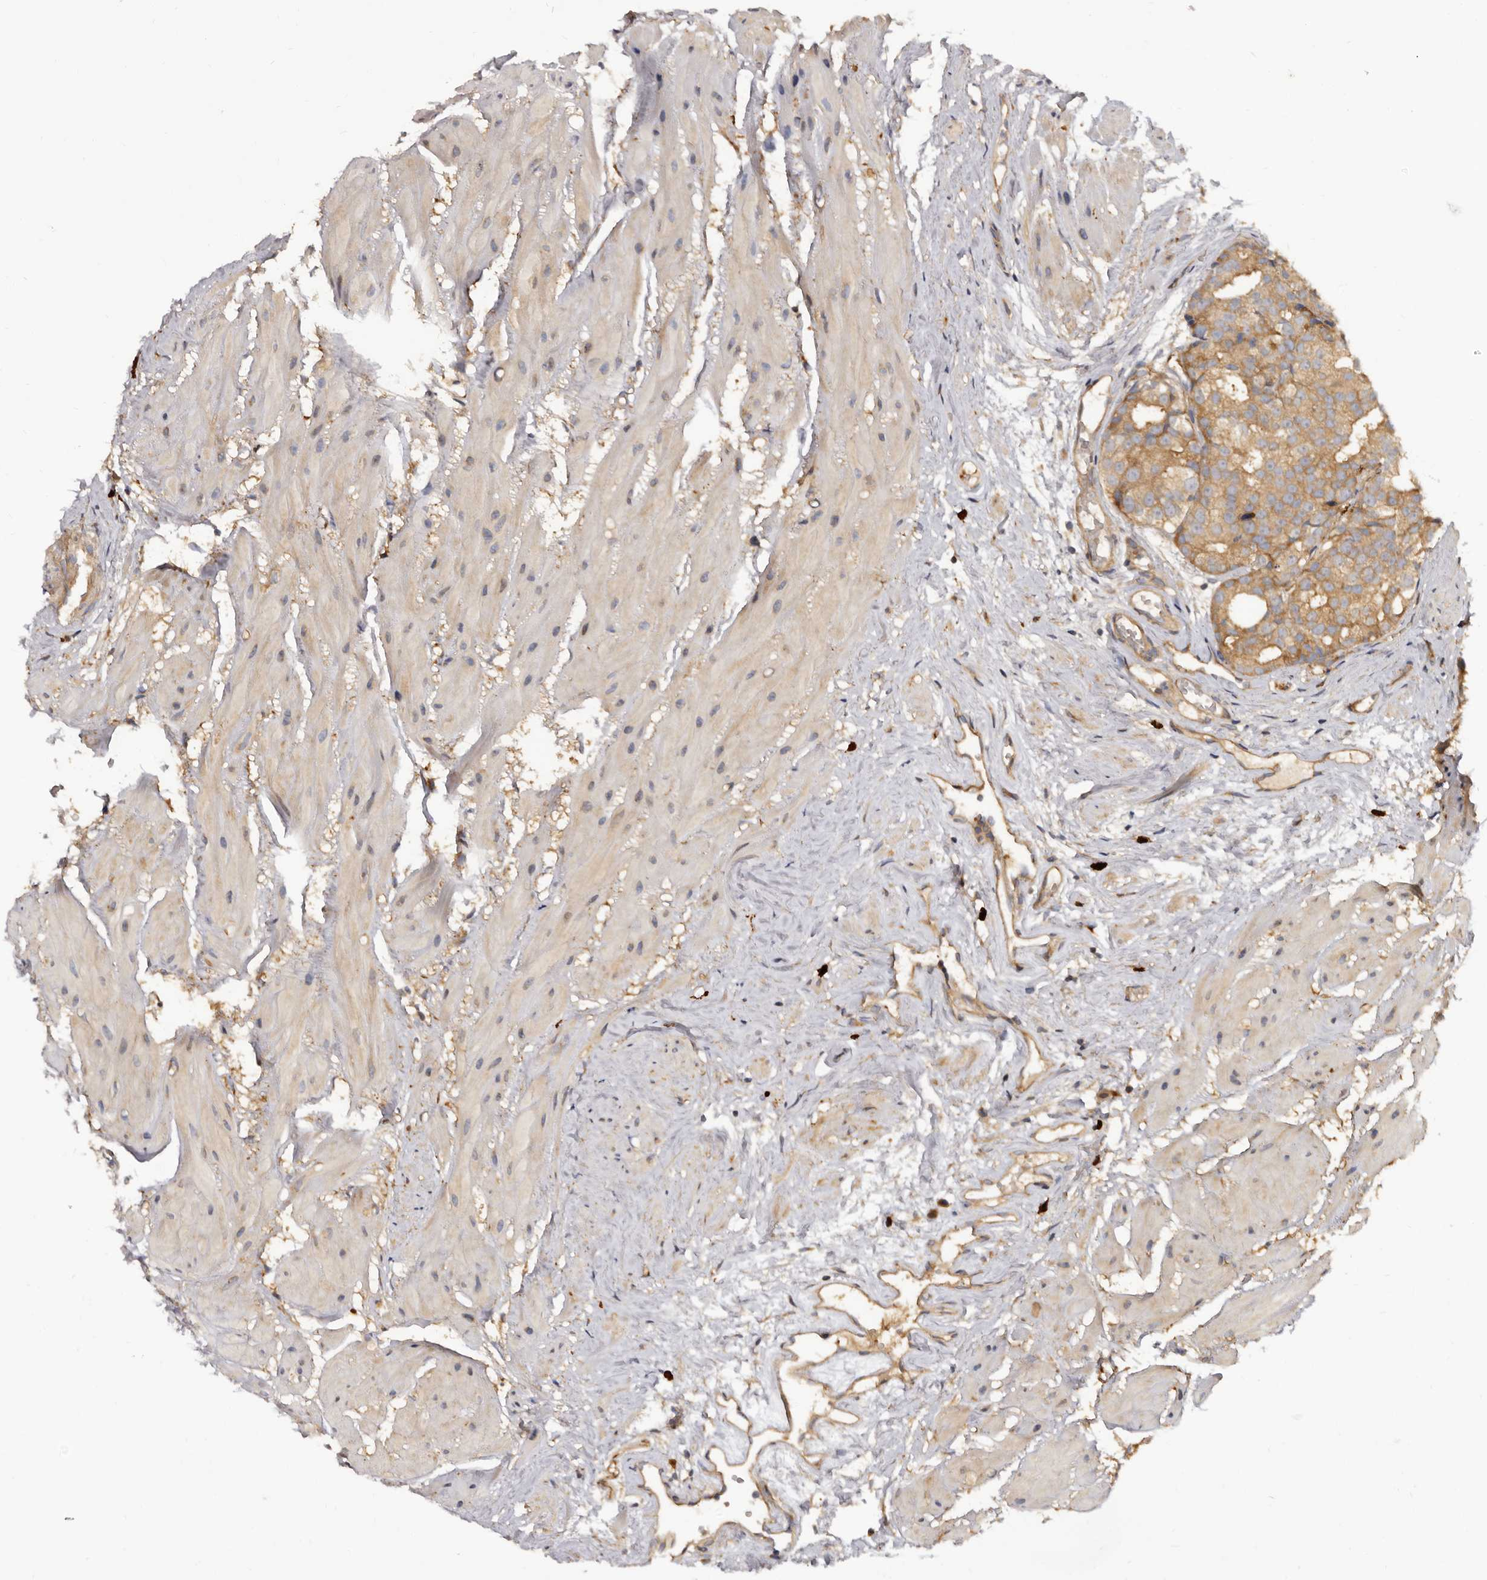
{"staining": {"intensity": "moderate", "quantity": ">75%", "location": "cytoplasmic/membranous"}, "tissue": "prostate cancer", "cell_type": "Tumor cells", "image_type": "cancer", "snomed": [{"axis": "morphology", "description": "Adenocarcinoma, Low grade"}, {"axis": "topography", "description": "Prostate"}], "caption": "The micrograph displays a brown stain indicating the presence of a protein in the cytoplasmic/membranous of tumor cells in prostate adenocarcinoma (low-grade).", "gene": "ADAMTS20", "patient": {"sex": "male", "age": 88}}